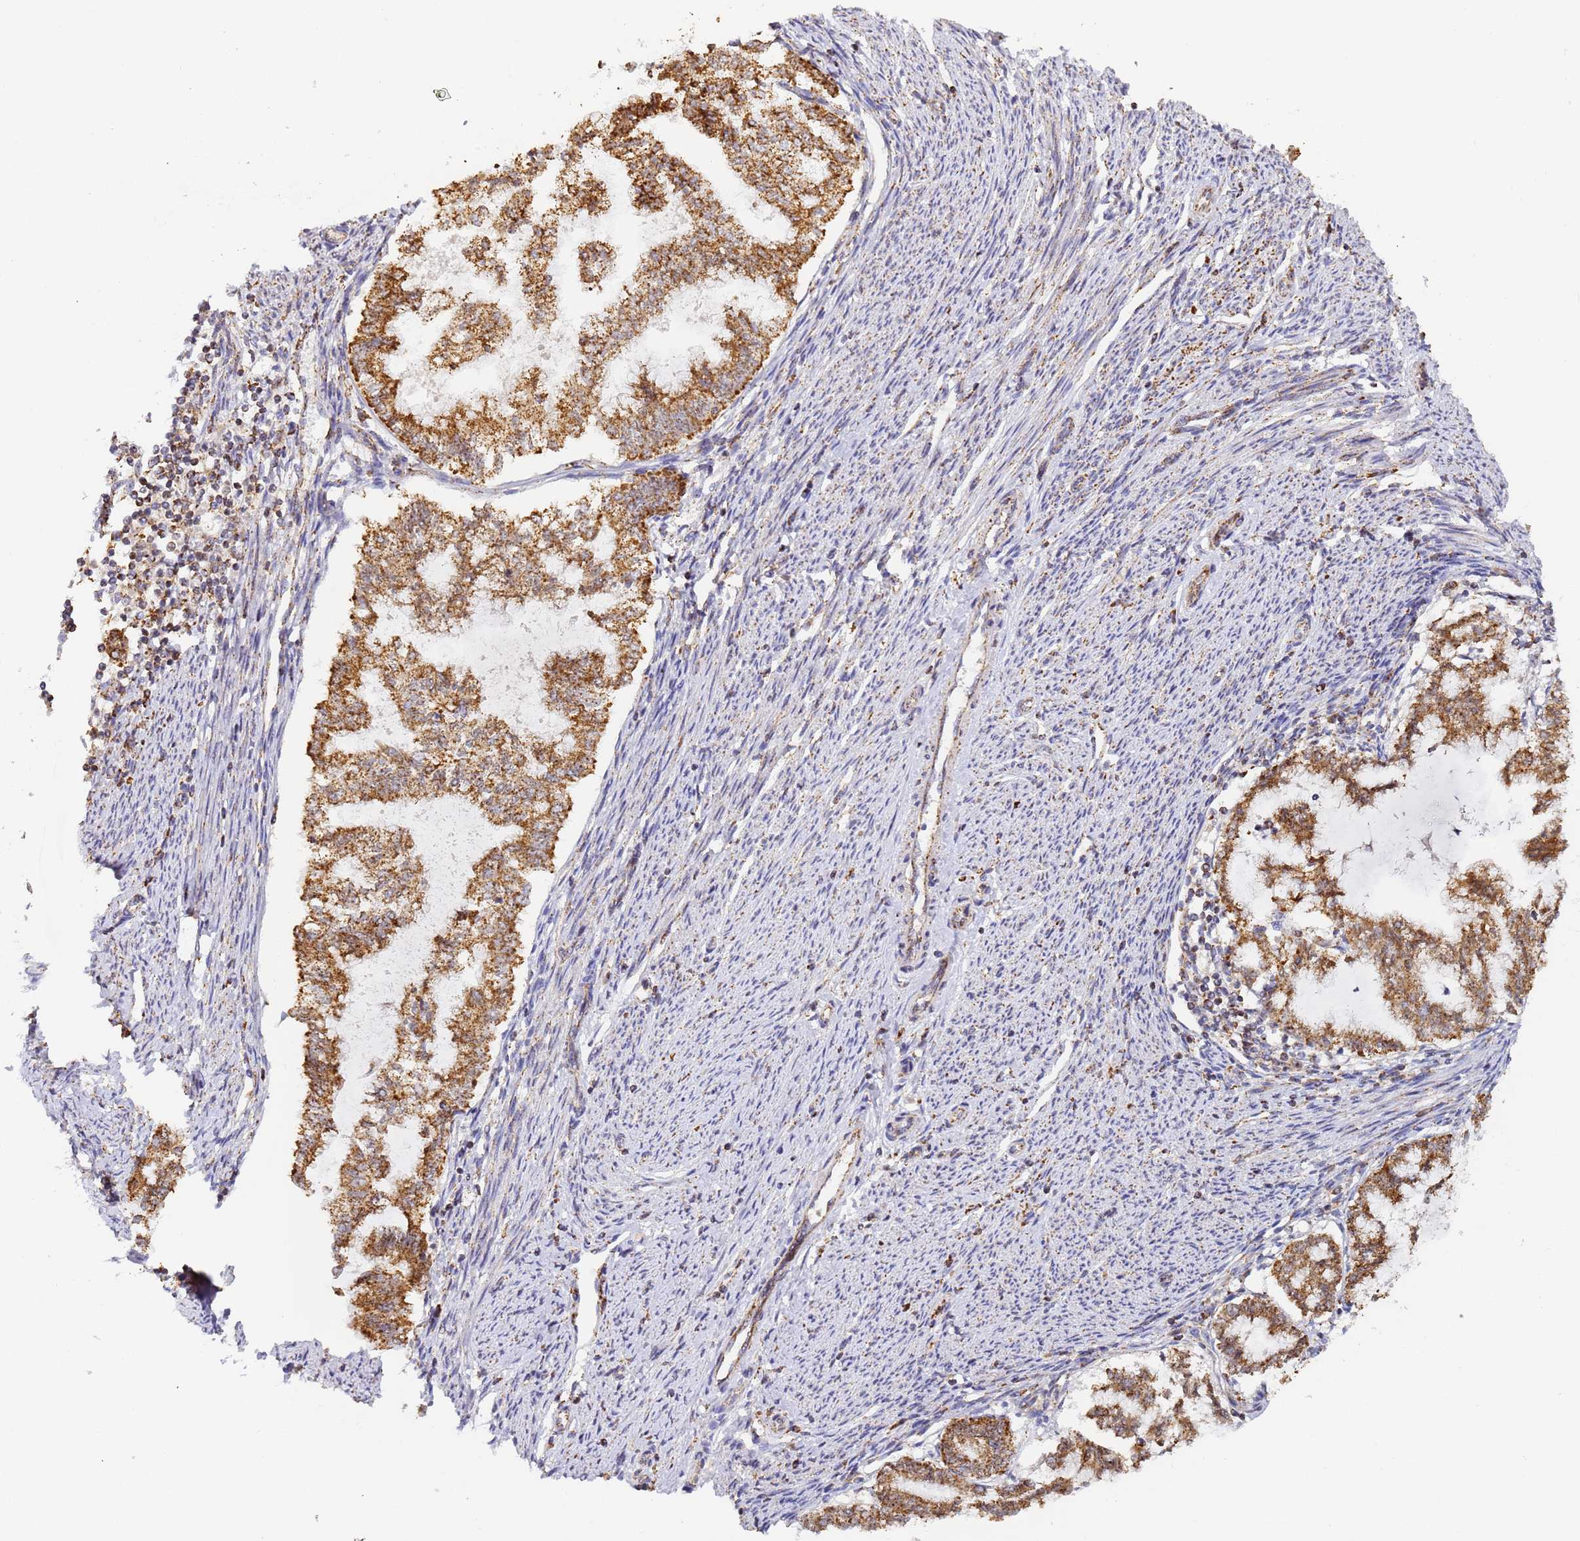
{"staining": {"intensity": "strong", "quantity": ">75%", "location": "cytoplasmic/membranous"}, "tissue": "endometrial cancer", "cell_type": "Tumor cells", "image_type": "cancer", "snomed": [{"axis": "morphology", "description": "Adenocarcinoma, NOS"}, {"axis": "topography", "description": "Endometrium"}], "caption": "Strong cytoplasmic/membranous staining for a protein is appreciated in approximately >75% of tumor cells of endometrial cancer using IHC.", "gene": "FRG2C", "patient": {"sex": "female", "age": 79}}